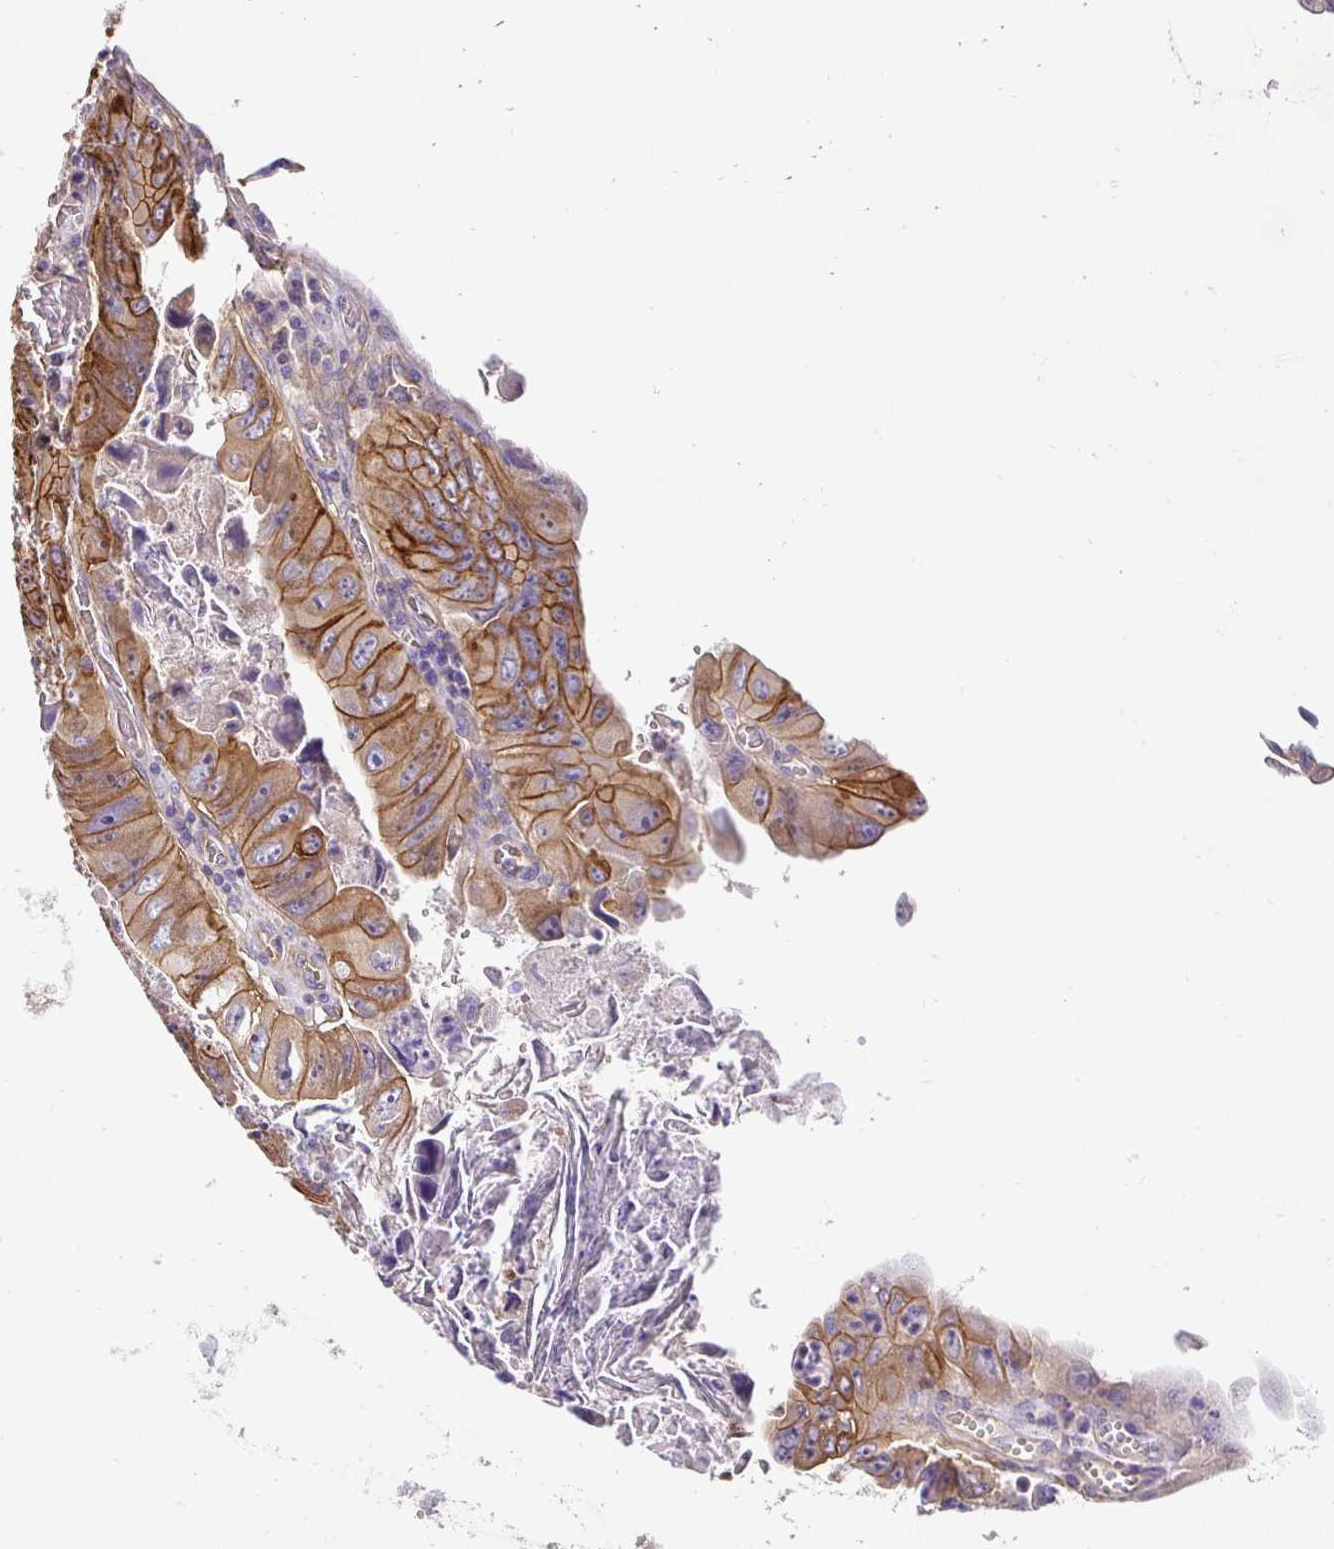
{"staining": {"intensity": "moderate", "quantity": ">75%", "location": "cytoplasmic/membranous"}, "tissue": "colorectal cancer", "cell_type": "Tumor cells", "image_type": "cancer", "snomed": [{"axis": "morphology", "description": "Adenocarcinoma, NOS"}, {"axis": "topography", "description": "Colon"}], "caption": "A medium amount of moderate cytoplasmic/membranous positivity is seen in about >75% of tumor cells in colorectal cancer (adenocarcinoma) tissue.", "gene": "SLC9A1", "patient": {"sex": "female", "age": 84}}